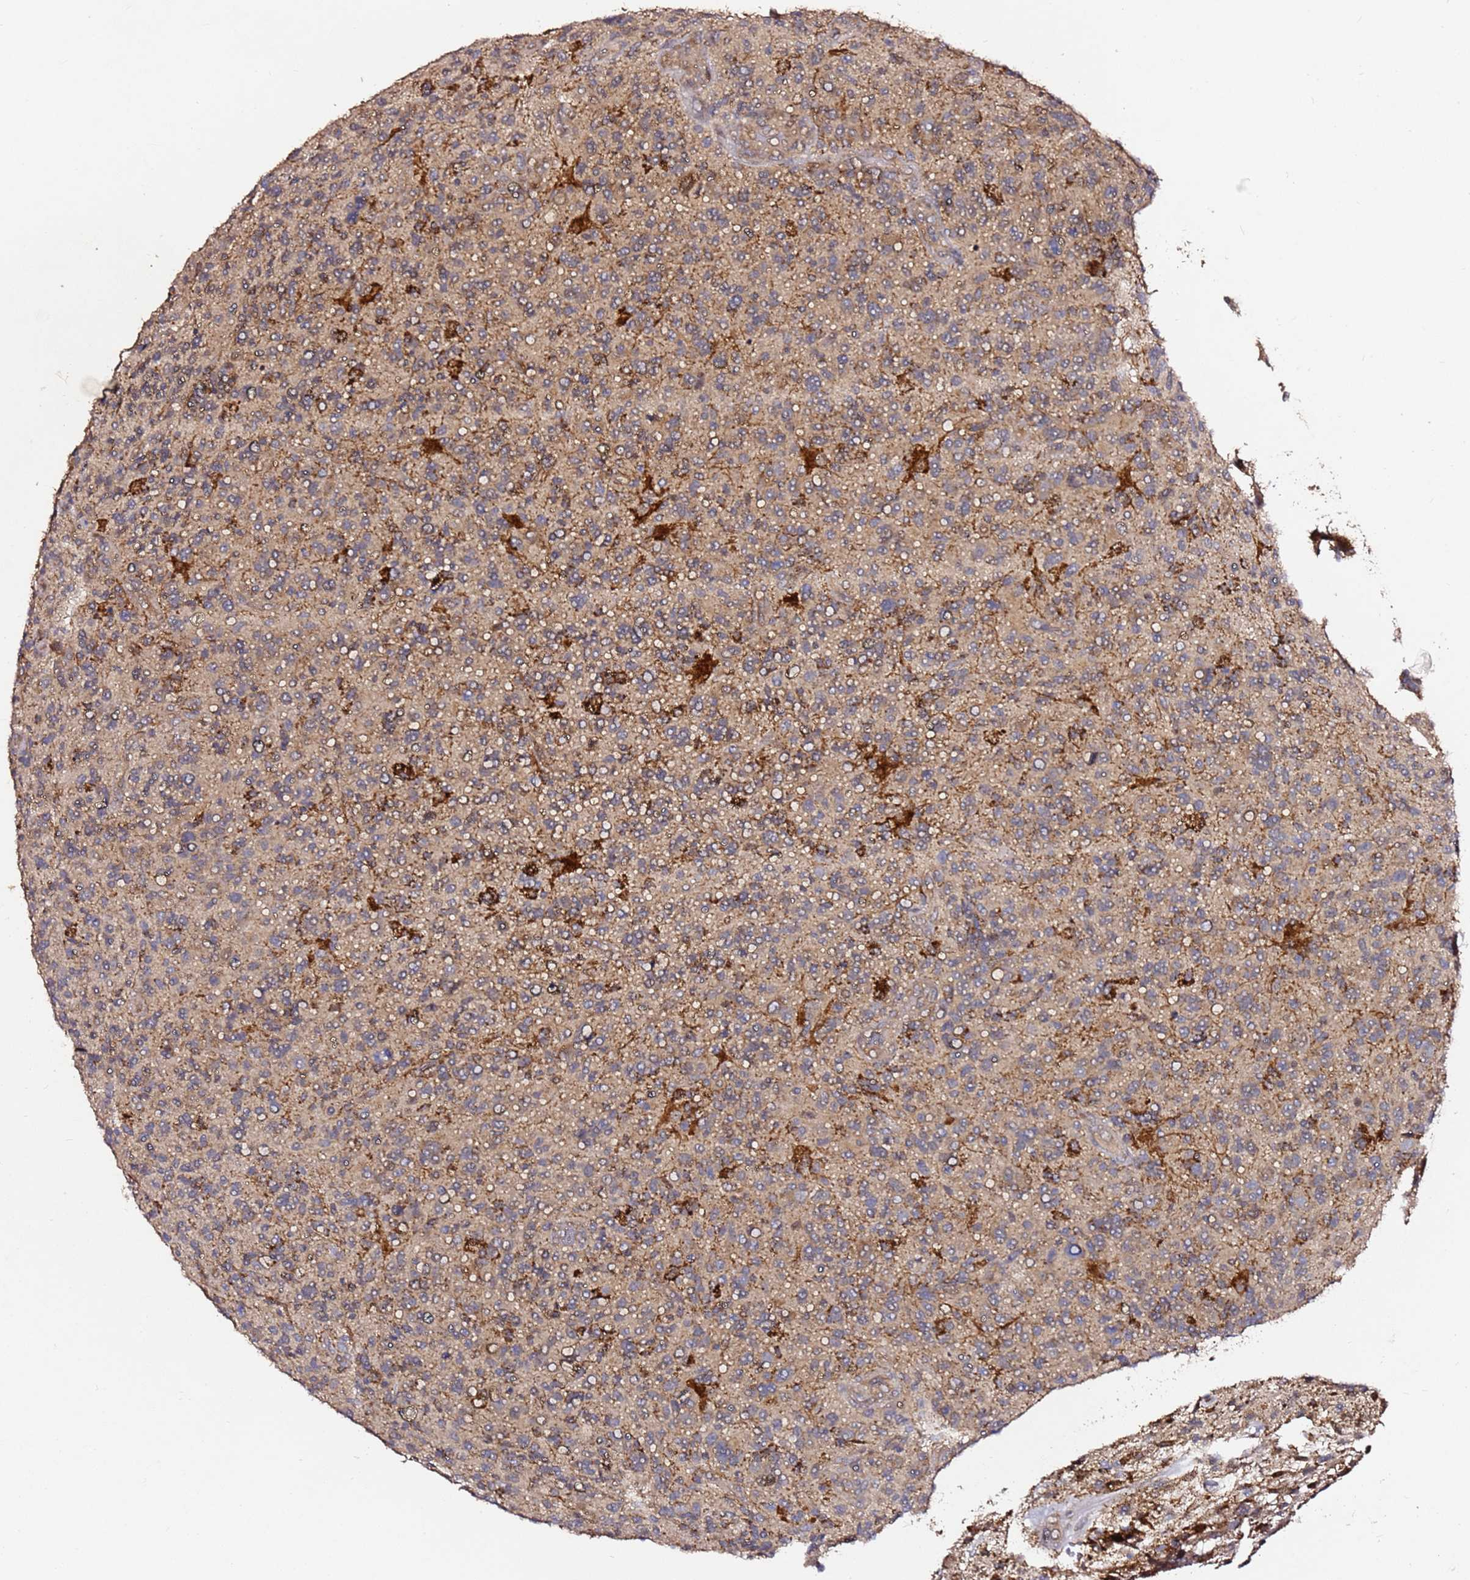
{"staining": {"intensity": "strong", "quantity": "<25%", "location": "cytoplasmic/membranous"}, "tissue": "glioma", "cell_type": "Tumor cells", "image_type": "cancer", "snomed": [{"axis": "morphology", "description": "Glioma, malignant, High grade"}, {"axis": "topography", "description": "Brain"}], "caption": "Human glioma stained for a protein (brown) displays strong cytoplasmic/membranous positive expression in approximately <25% of tumor cells.", "gene": "ALG11", "patient": {"sex": "male", "age": 47}}